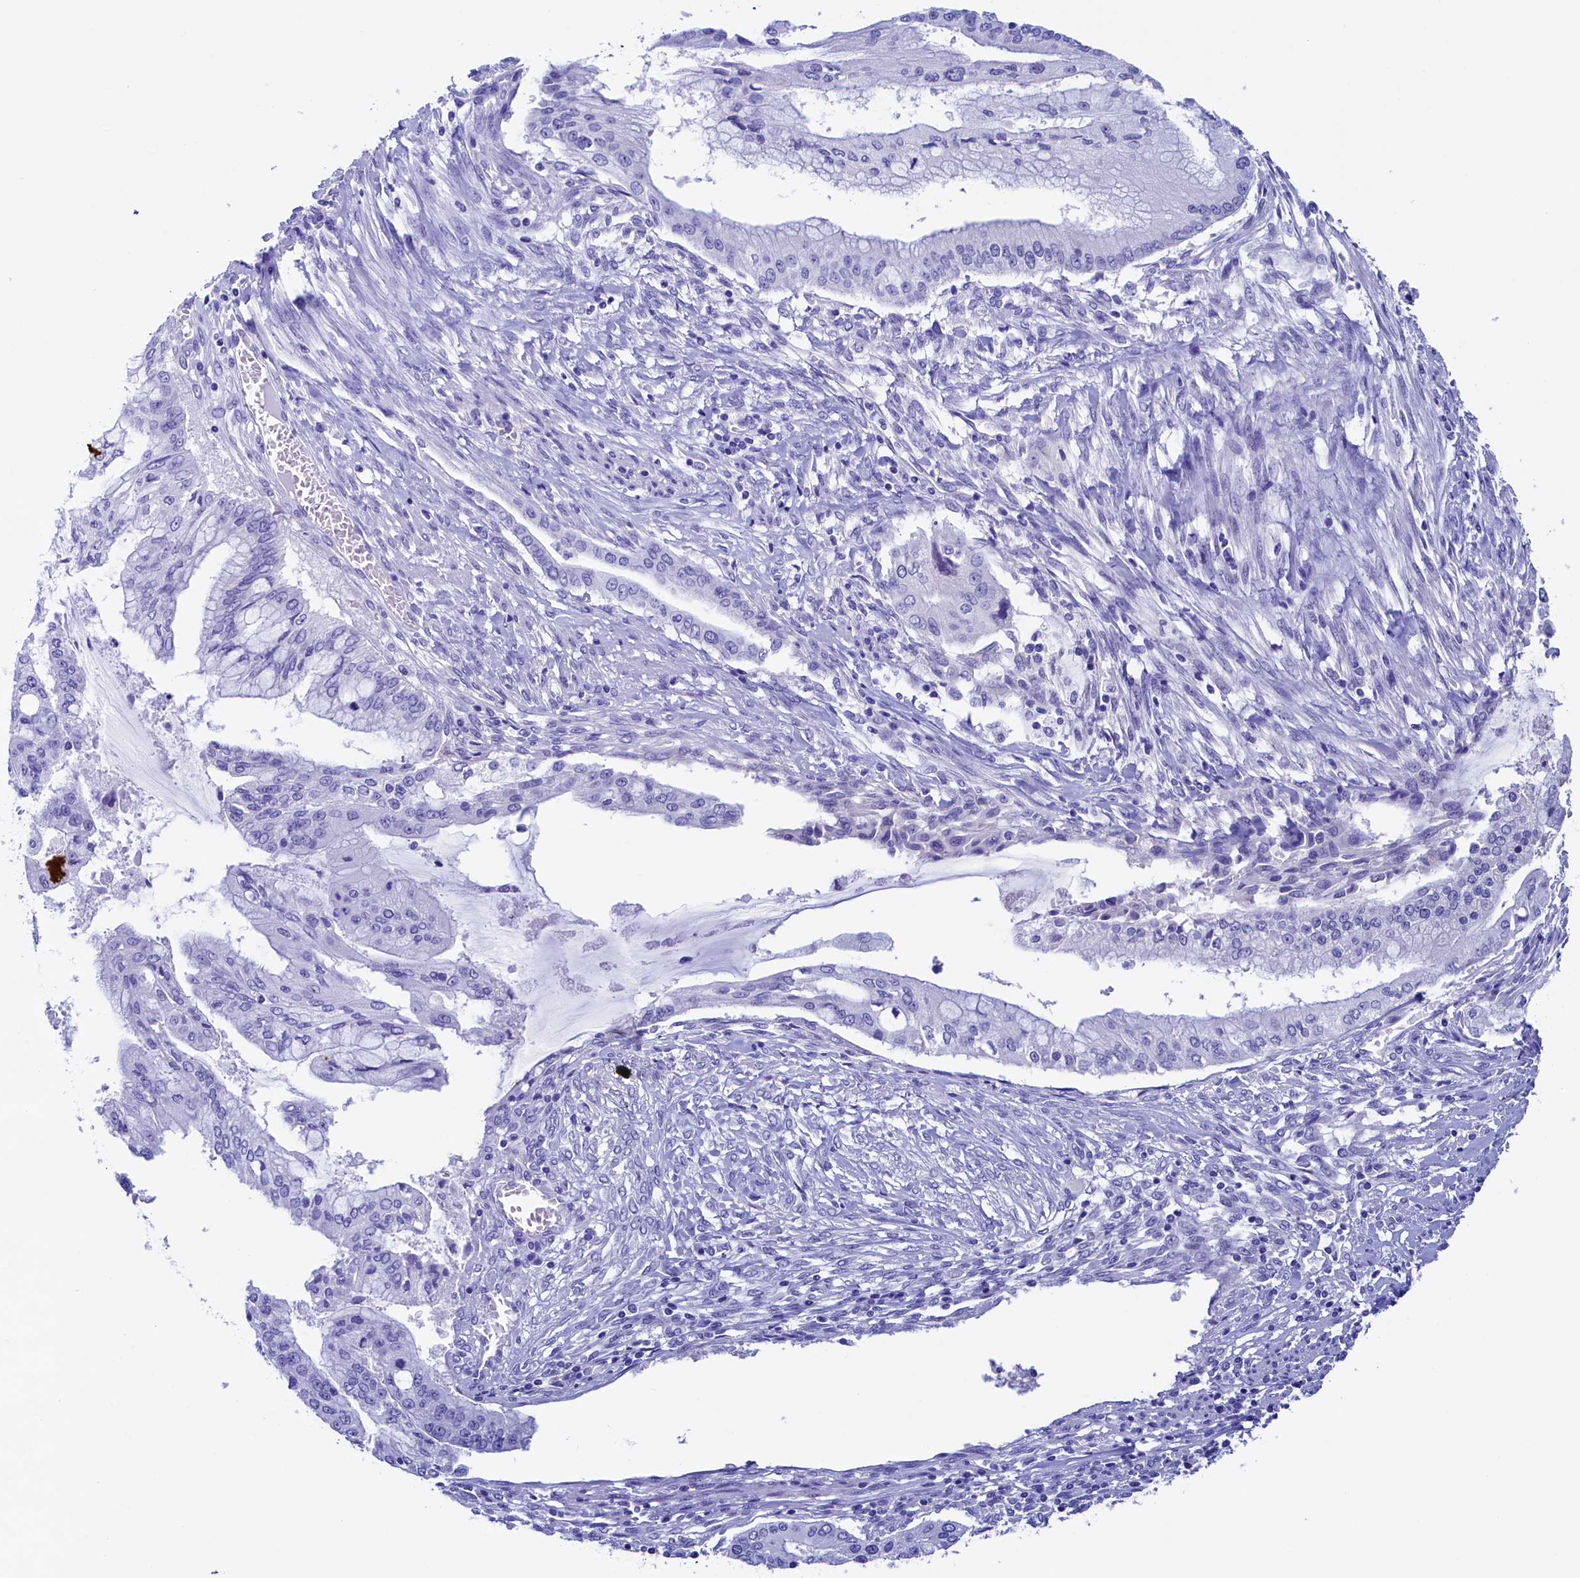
{"staining": {"intensity": "negative", "quantity": "none", "location": "none"}, "tissue": "pancreatic cancer", "cell_type": "Tumor cells", "image_type": "cancer", "snomed": [{"axis": "morphology", "description": "Adenocarcinoma, NOS"}, {"axis": "topography", "description": "Pancreas"}], "caption": "Tumor cells are negative for brown protein staining in pancreatic cancer (adenocarcinoma).", "gene": "FLYWCH2", "patient": {"sex": "male", "age": 46}}